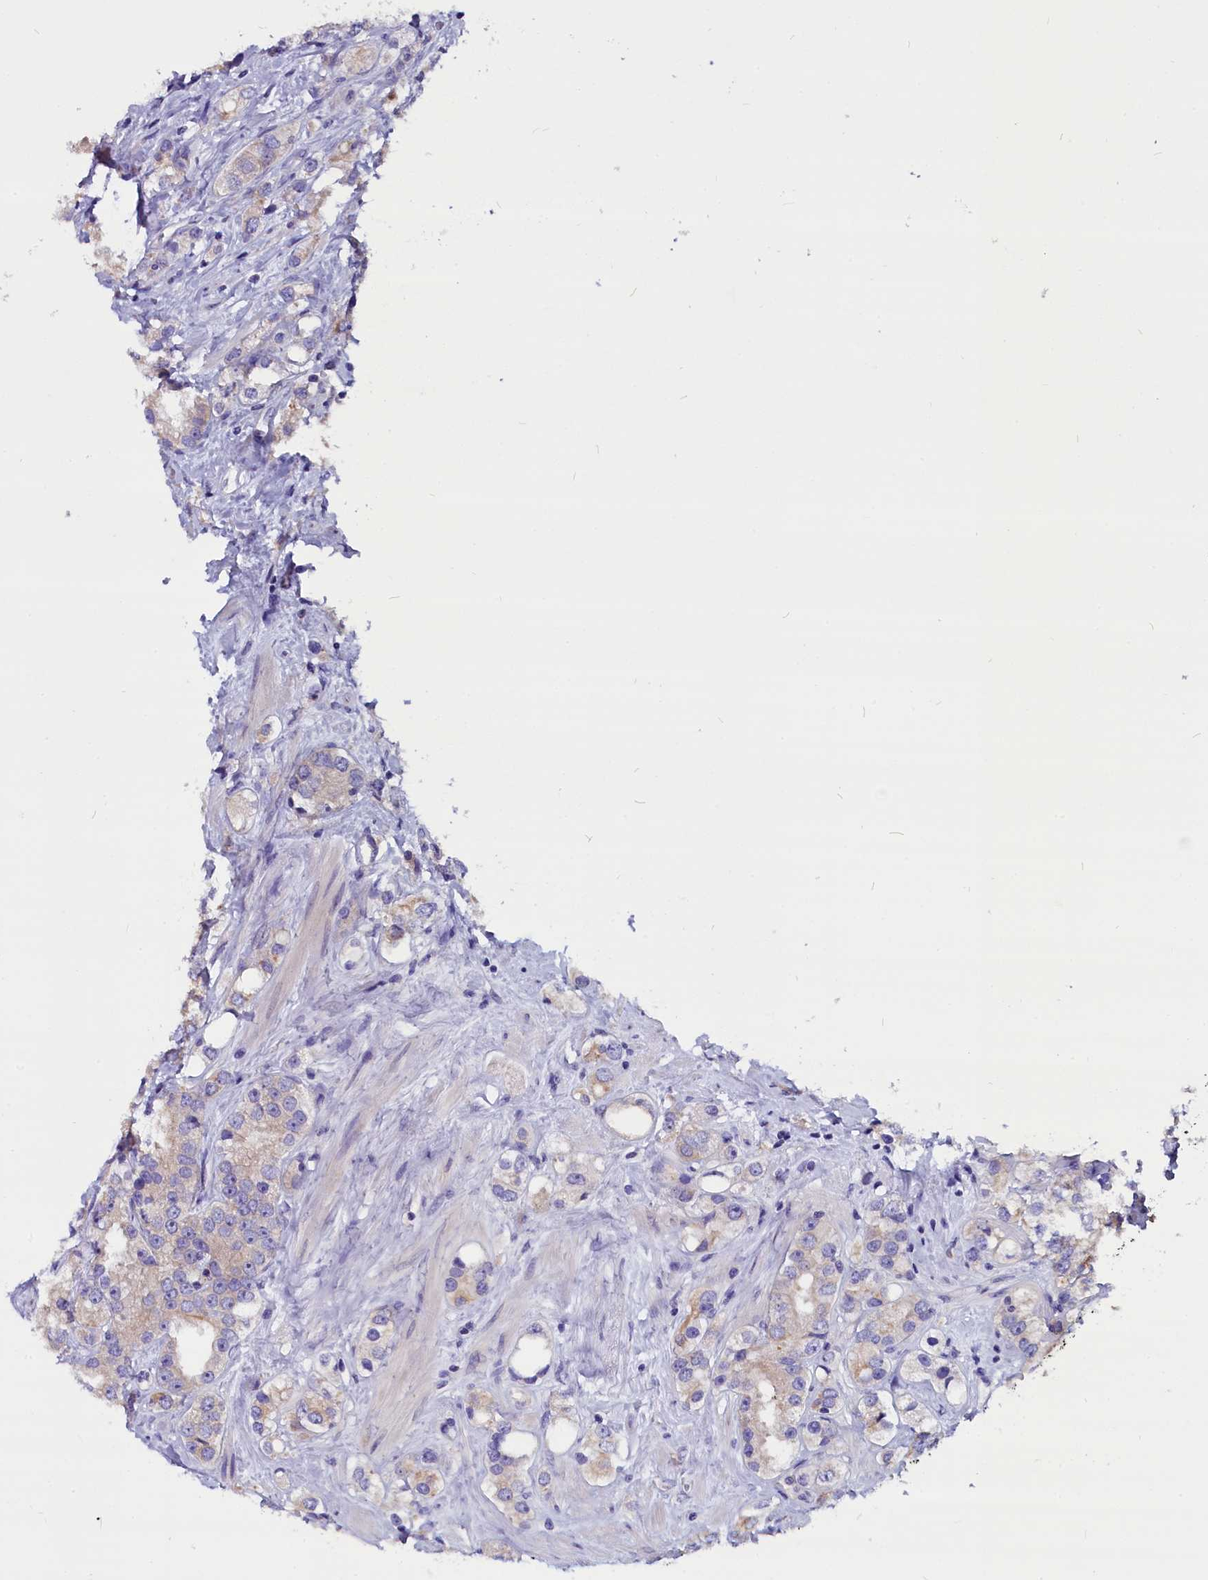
{"staining": {"intensity": "weak", "quantity": "<25%", "location": "cytoplasmic/membranous"}, "tissue": "prostate cancer", "cell_type": "Tumor cells", "image_type": "cancer", "snomed": [{"axis": "morphology", "description": "Adenocarcinoma, NOS"}, {"axis": "topography", "description": "Prostate"}], "caption": "IHC photomicrograph of neoplastic tissue: human prostate cancer stained with DAB displays no significant protein positivity in tumor cells.", "gene": "CEP170", "patient": {"sex": "male", "age": 79}}